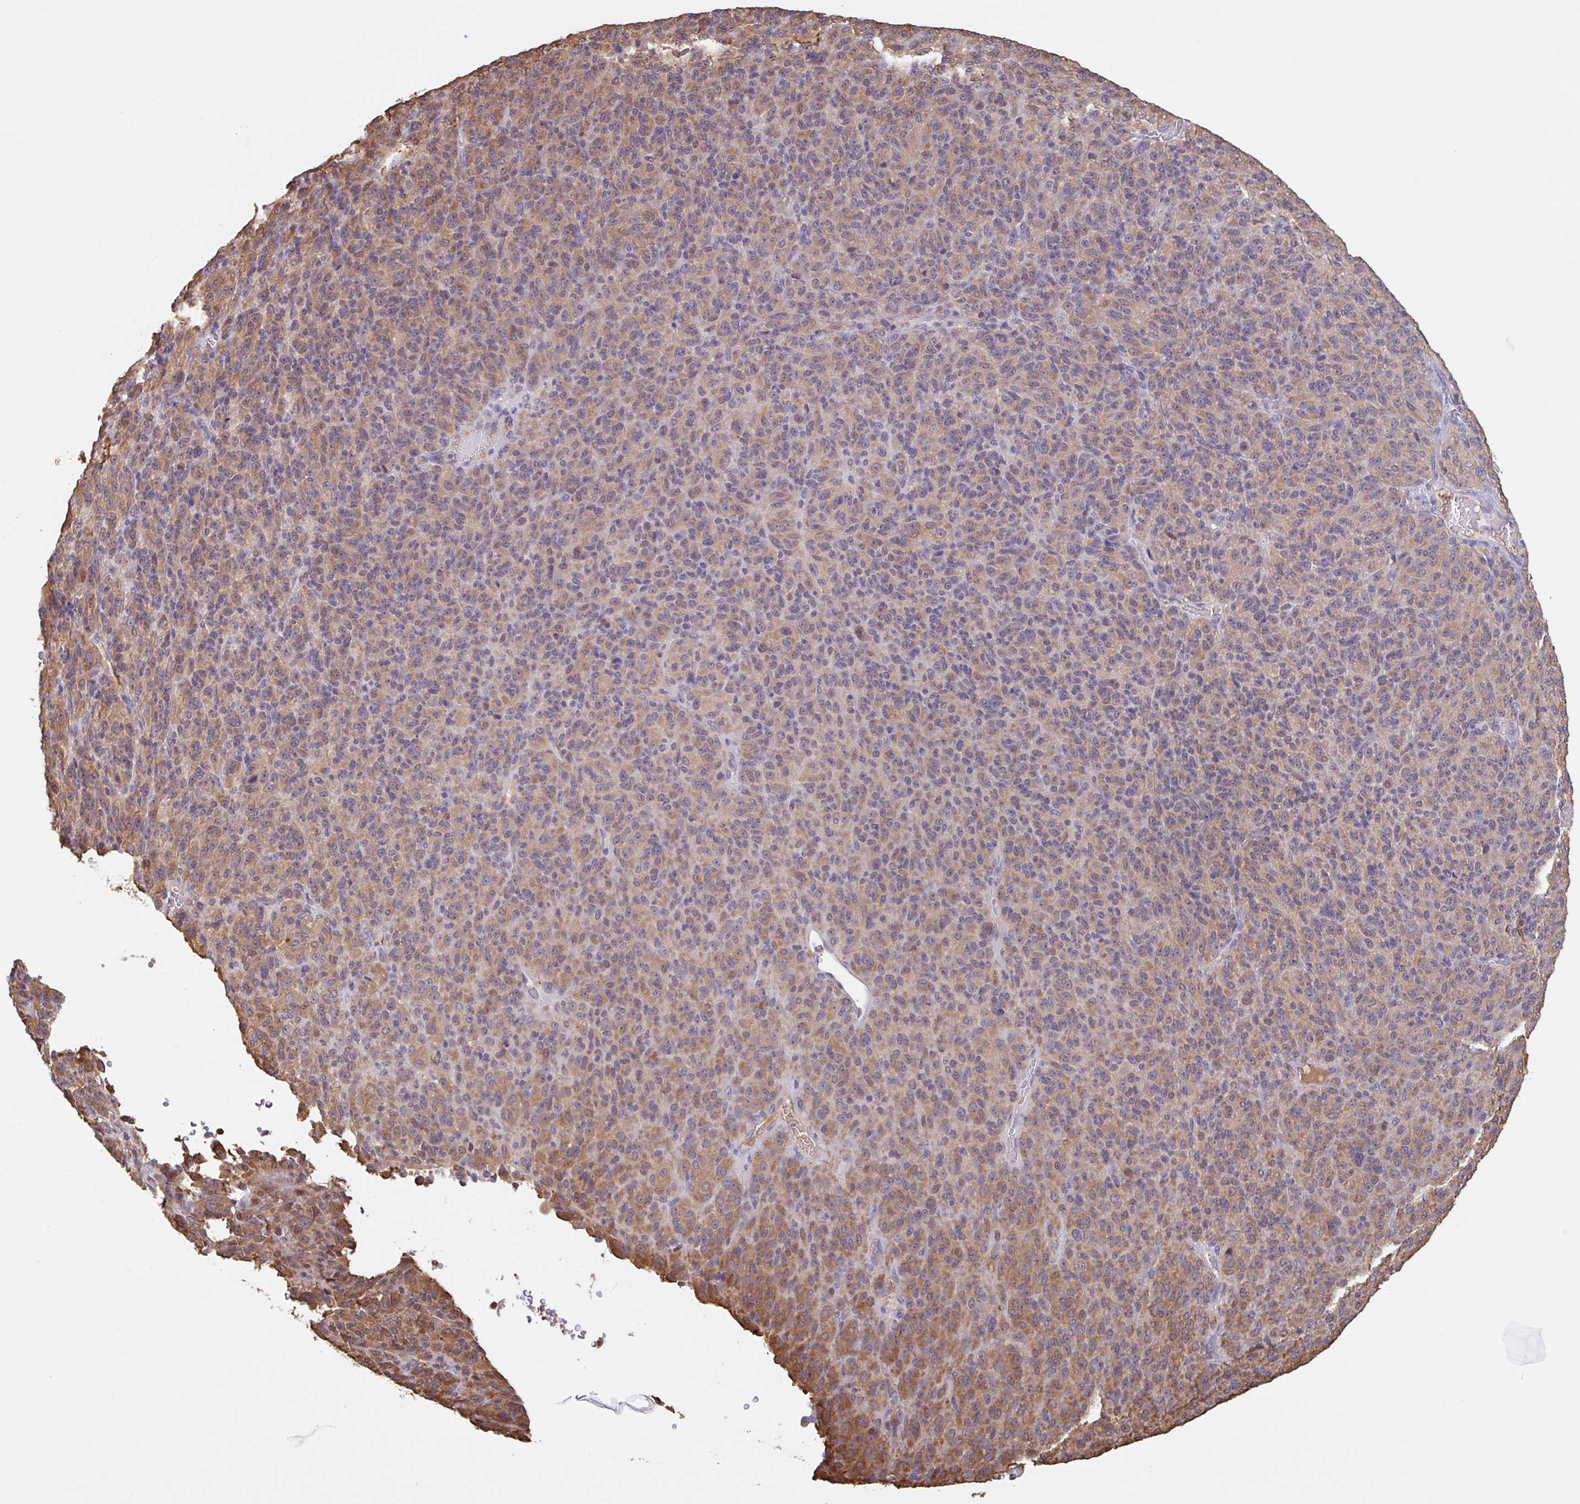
{"staining": {"intensity": "weak", "quantity": ">75%", "location": "cytoplasmic/membranous"}, "tissue": "melanoma", "cell_type": "Tumor cells", "image_type": "cancer", "snomed": [{"axis": "morphology", "description": "Malignant melanoma, Metastatic site"}, {"axis": "topography", "description": "Brain"}], "caption": "Brown immunohistochemical staining in melanoma shows weak cytoplasmic/membranous expression in about >75% of tumor cells. (Brightfield microscopy of DAB IHC at high magnification).", "gene": "OTOP2", "patient": {"sex": "female", "age": 56}}